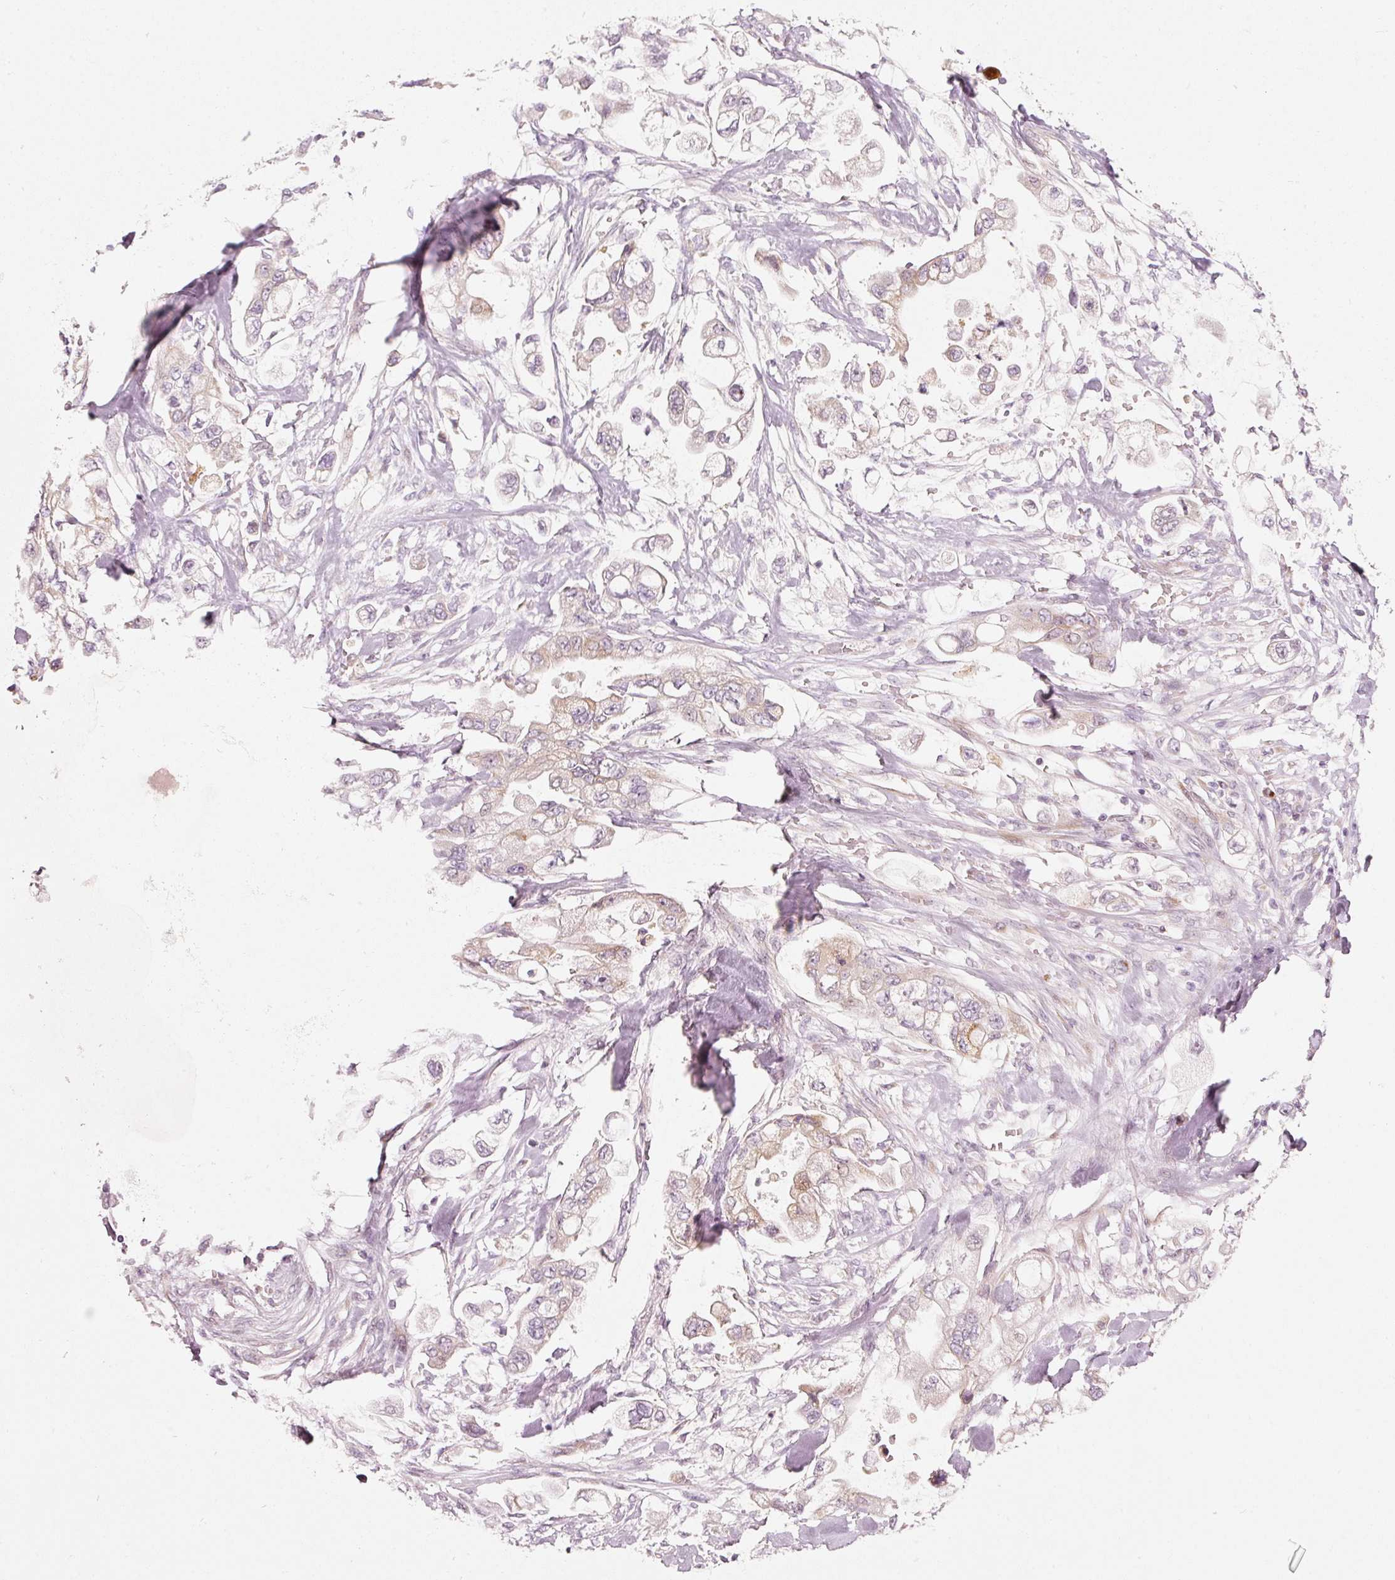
{"staining": {"intensity": "weak", "quantity": "<25%", "location": "cytoplasmic/membranous"}, "tissue": "stomach cancer", "cell_type": "Tumor cells", "image_type": "cancer", "snomed": [{"axis": "morphology", "description": "Adenocarcinoma, NOS"}, {"axis": "topography", "description": "Stomach"}], "caption": "Immunohistochemistry (IHC) micrograph of neoplastic tissue: stomach cancer (adenocarcinoma) stained with DAB displays no significant protein staining in tumor cells. The staining was performed using DAB to visualize the protein expression in brown, while the nuclei were stained in blue with hematoxylin (Magnification: 20x).", "gene": "SLC20A1", "patient": {"sex": "male", "age": 62}}